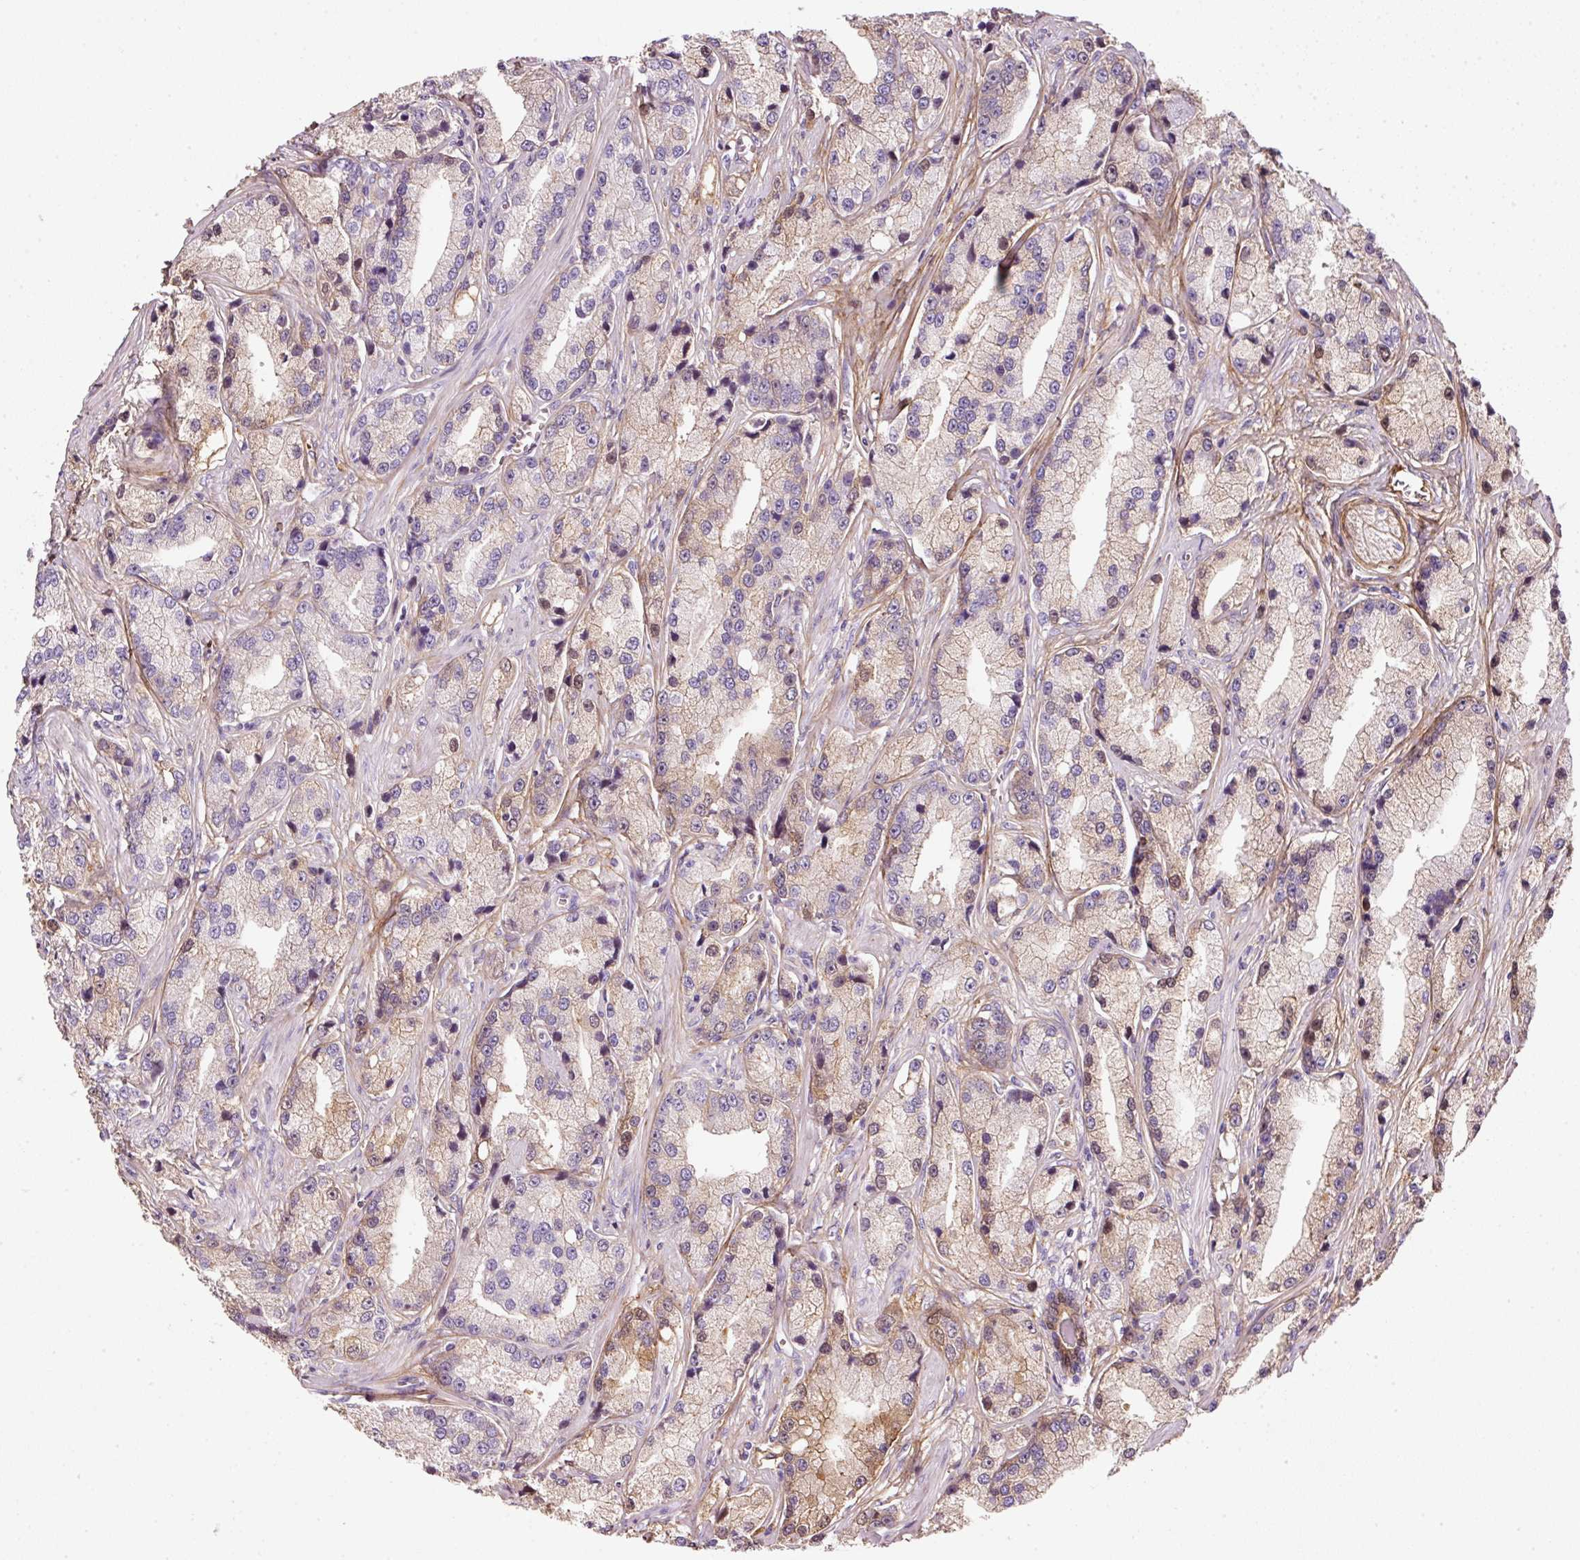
{"staining": {"intensity": "moderate", "quantity": "<25%", "location": "cytoplasmic/membranous,nuclear"}, "tissue": "prostate cancer", "cell_type": "Tumor cells", "image_type": "cancer", "snomed": [{"axis": "morphology", "description": "Adenocarcinoma, High grade"}, {"axis": "topography", "description": "Prostate"}], "caption": "Immunohistochemical staining of prostate cancer (adenocarcinoma (high-grade)) reveals low levels of moderate cytoplasmic/membranous and nuclear protein staining in approximately <25% of tumor cells.", "gene": "SOS2", "patient": {"sex": "male", "age": 74}}